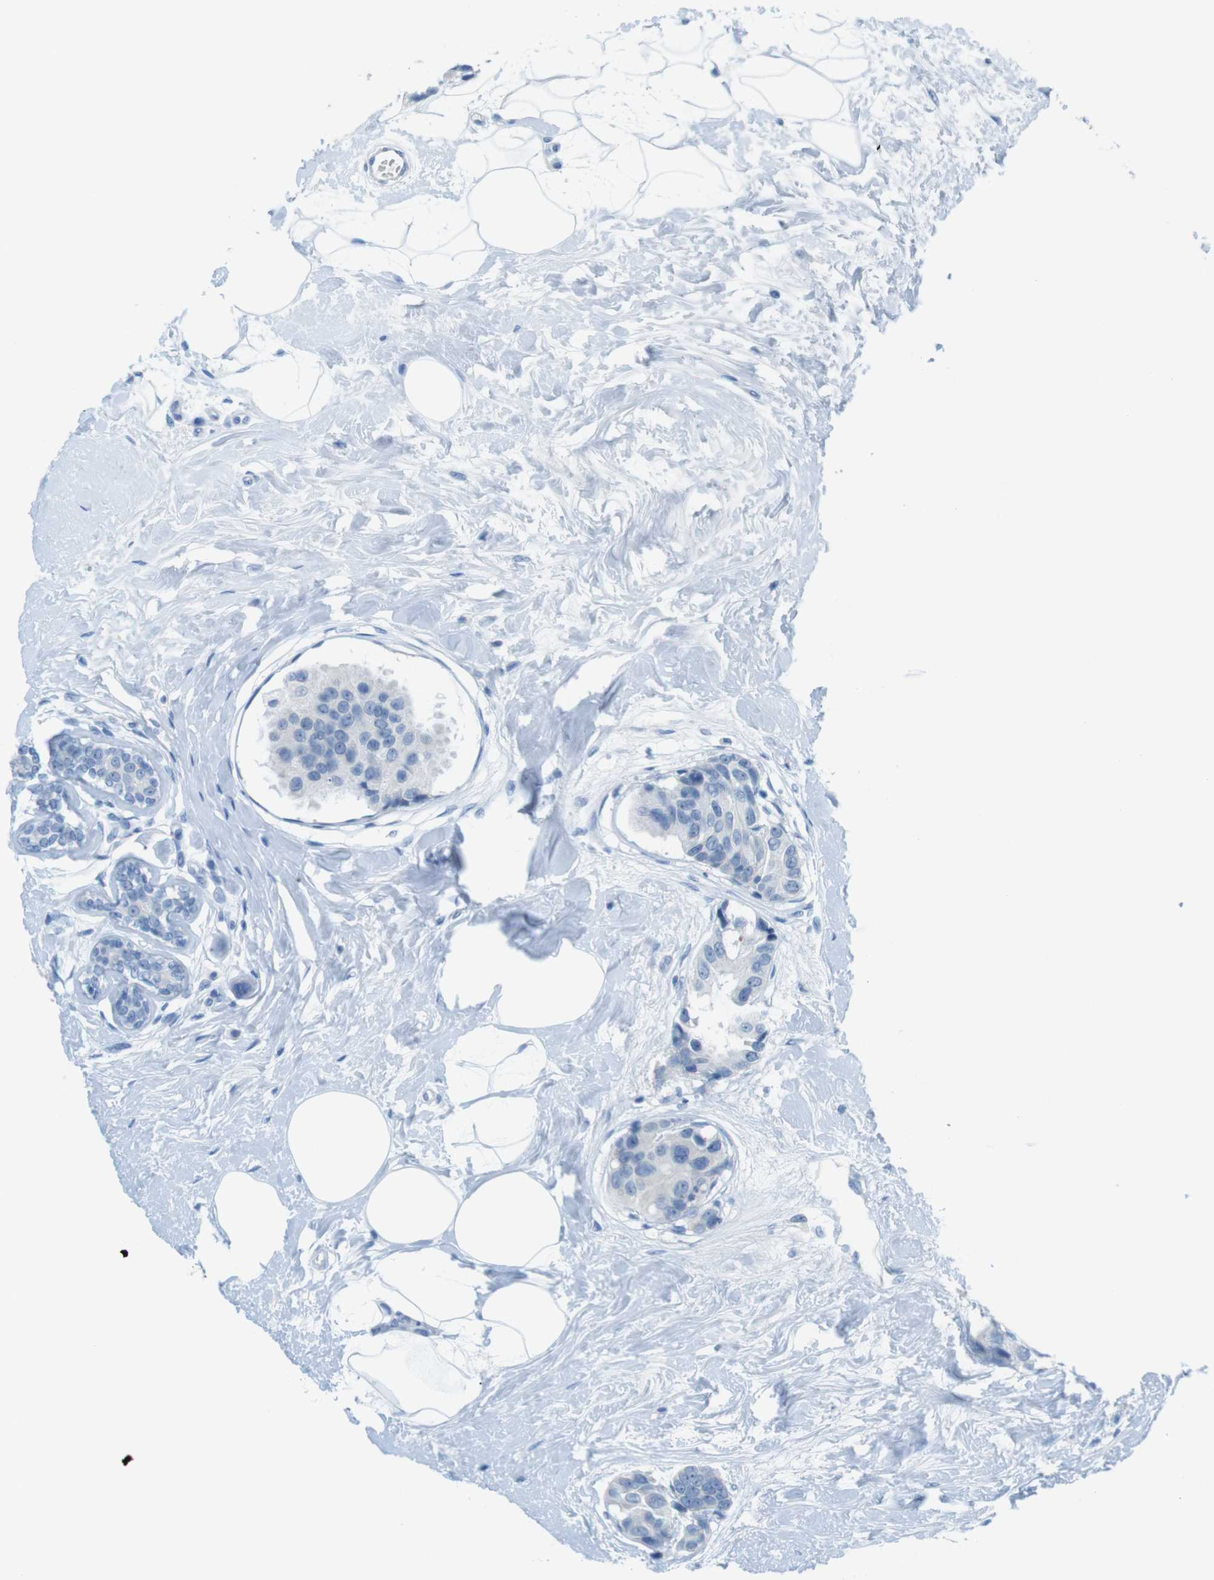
{"staining": {"intensity": "negative", "quantity": "none", "location": "none"}, "tissue": "breast cancer", "cell_type": "Tumor cells", "image_type": "cancer", "snomed": [{"axis": "morphology", "description": "Normal tissue, NOS"}, {"axis": "morphology", "description": "Duct carcinoma"}, {"axis": "topography", "description": "Breast"}], "caption": "Immunohistochemistry (IHC) of human infiltrating ductal carcinoma (breast) exhibits no expression in tumor cells. (DAB IHC with hematoxylin counter stain).", "gene": "MCEMP1", "patient": {"sex": "female", "age": 39}}